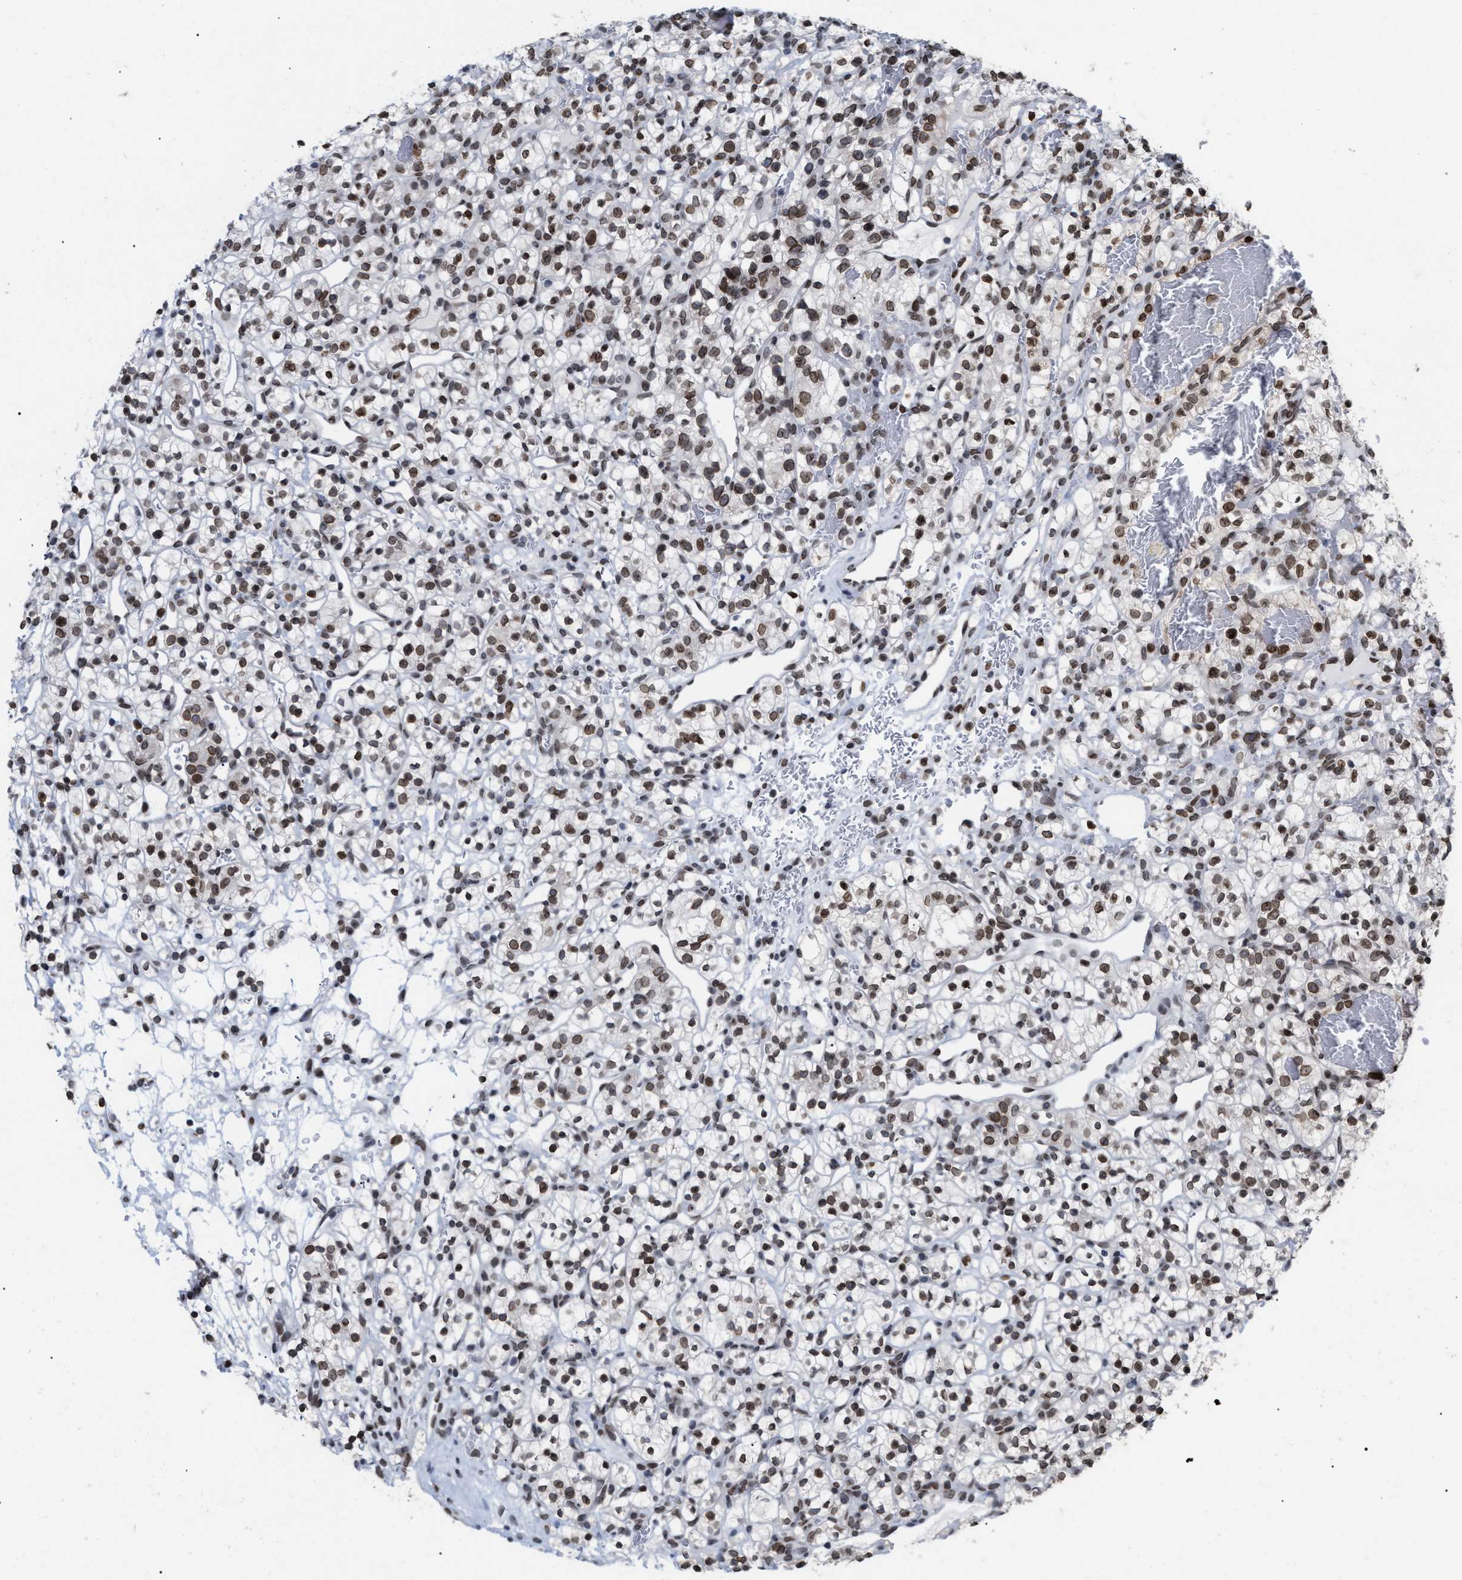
{"staining": {"intensity": "moderate", "quantity": ">75%", "location": "cytoplasmic/membranous,nuclear"}, "tissue": "renal cancer", "cell_type": "Tumor cells", "image_type": "cancer", "snomed": [{"axis": "morphology", "description": "Adenocarcinoma, NOS"}, {"axis": "topography", "description": "Kidney"}], "caption": "Protein analysis of renal cancer tissue shows moderate cytoplasmic/membranous and nuclear positivity in approximately >75% of tumor cells.", "gene": "TPR", "patient": {"sex": "female", "age": 57}}